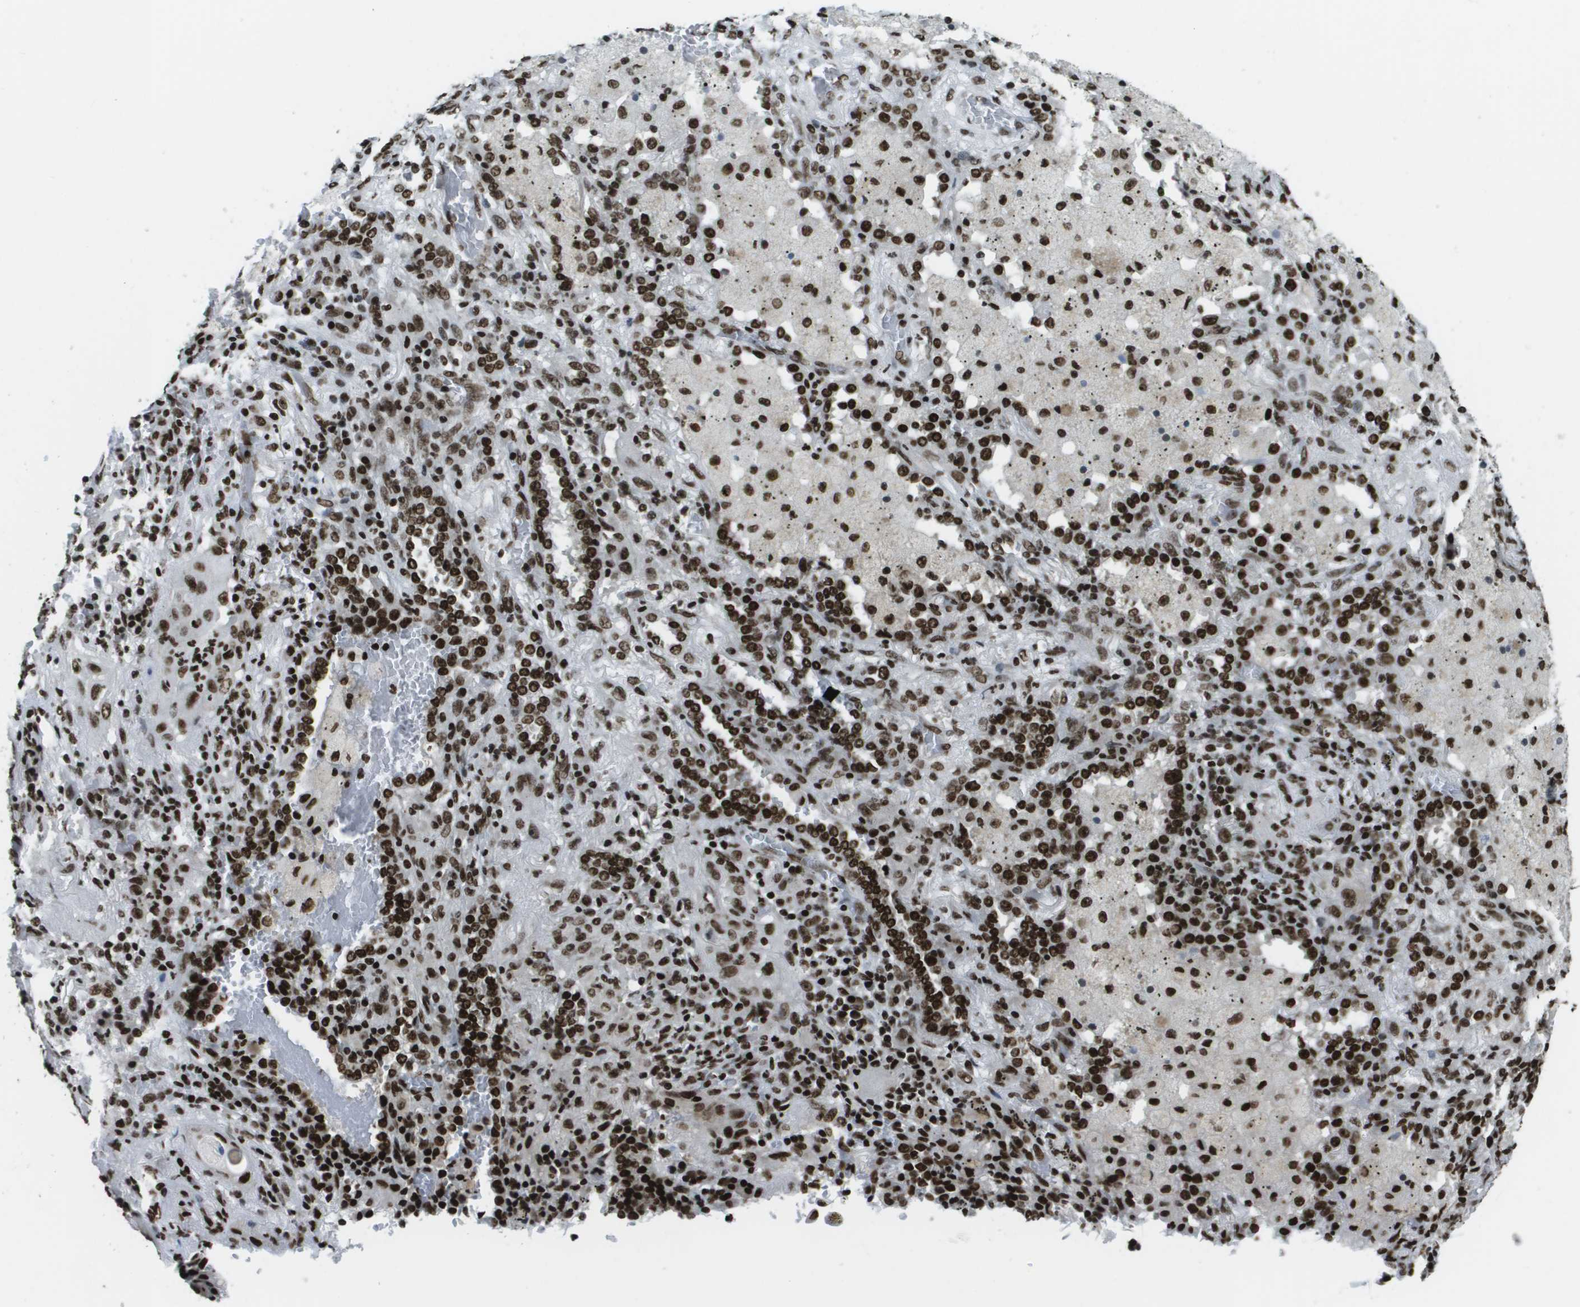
{"staining": {"intensity": "strong", "quantity": ">75%", "location": "nuclear"}, "tissue": "lung cancer", "cell_type": "Tumor cells", "image_type": "cancer", "snomed": [{"axis": "morphology", "description": "Squamous cell carcinoma, NOS"}, {"axis": "topography", "description": "Lung"}], "caption": "Tumor cells demonstrate high levels of strong nuclear expression in approximately >75% of cells in human lung cancer.", "gene": "GLYR1", "patient": {"sex": "female", "age": 47}}